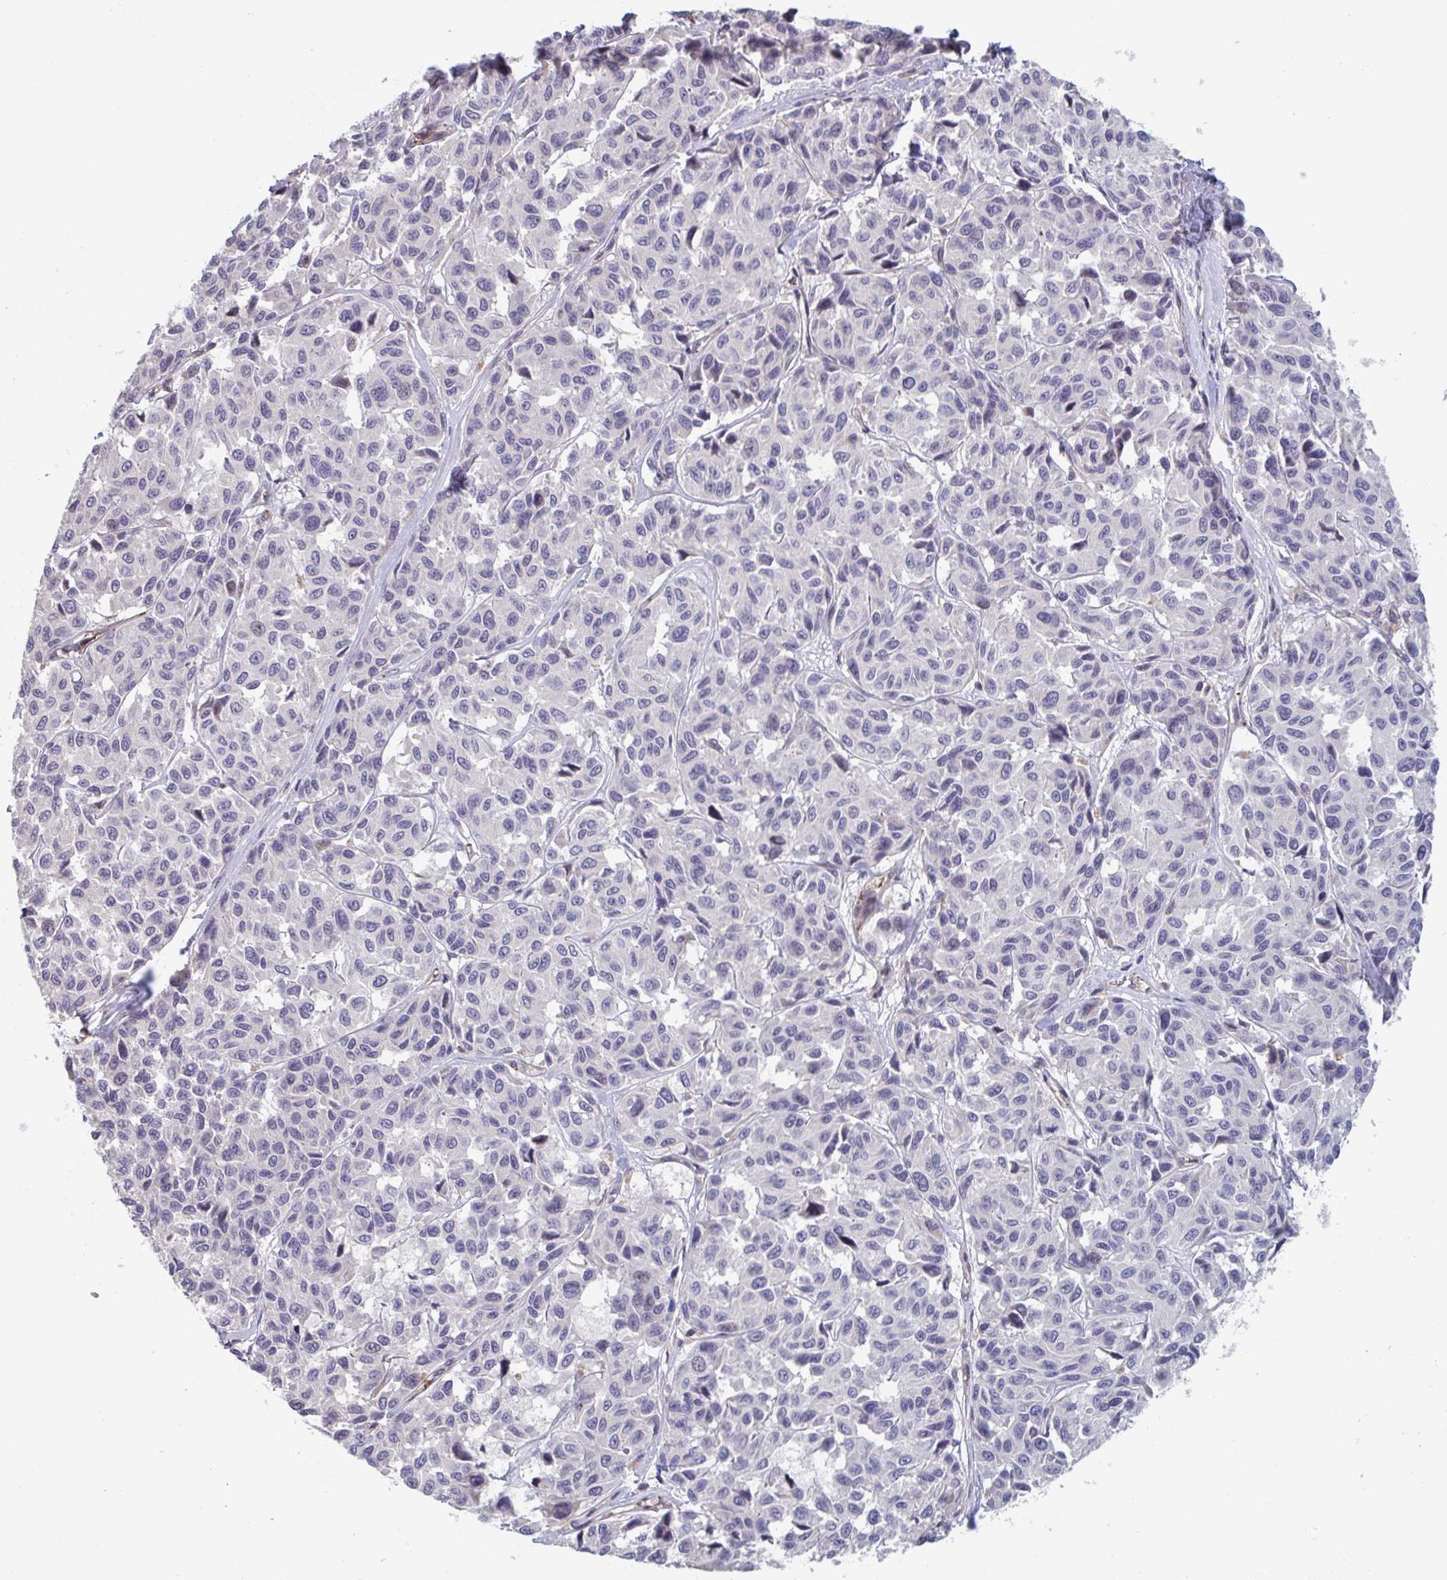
{"staining": {"intensity": "negative", "quantity": "none", "location": "none"}, "tissue": "melanoma", "cell_type": "Tumor cells", "image_type": "cancer", "snomed": [{"axis": "morphology", "description": "Malignant melanoma, NOS"}, {"axis": "topography", "description": "Skin"}], "caption": "An image of malignant melanoma stained for a protein demonstrates no brown staining in tumor cells.", "gene": "TNFSF10", "patient": {"sex": "female", "age": 66}}